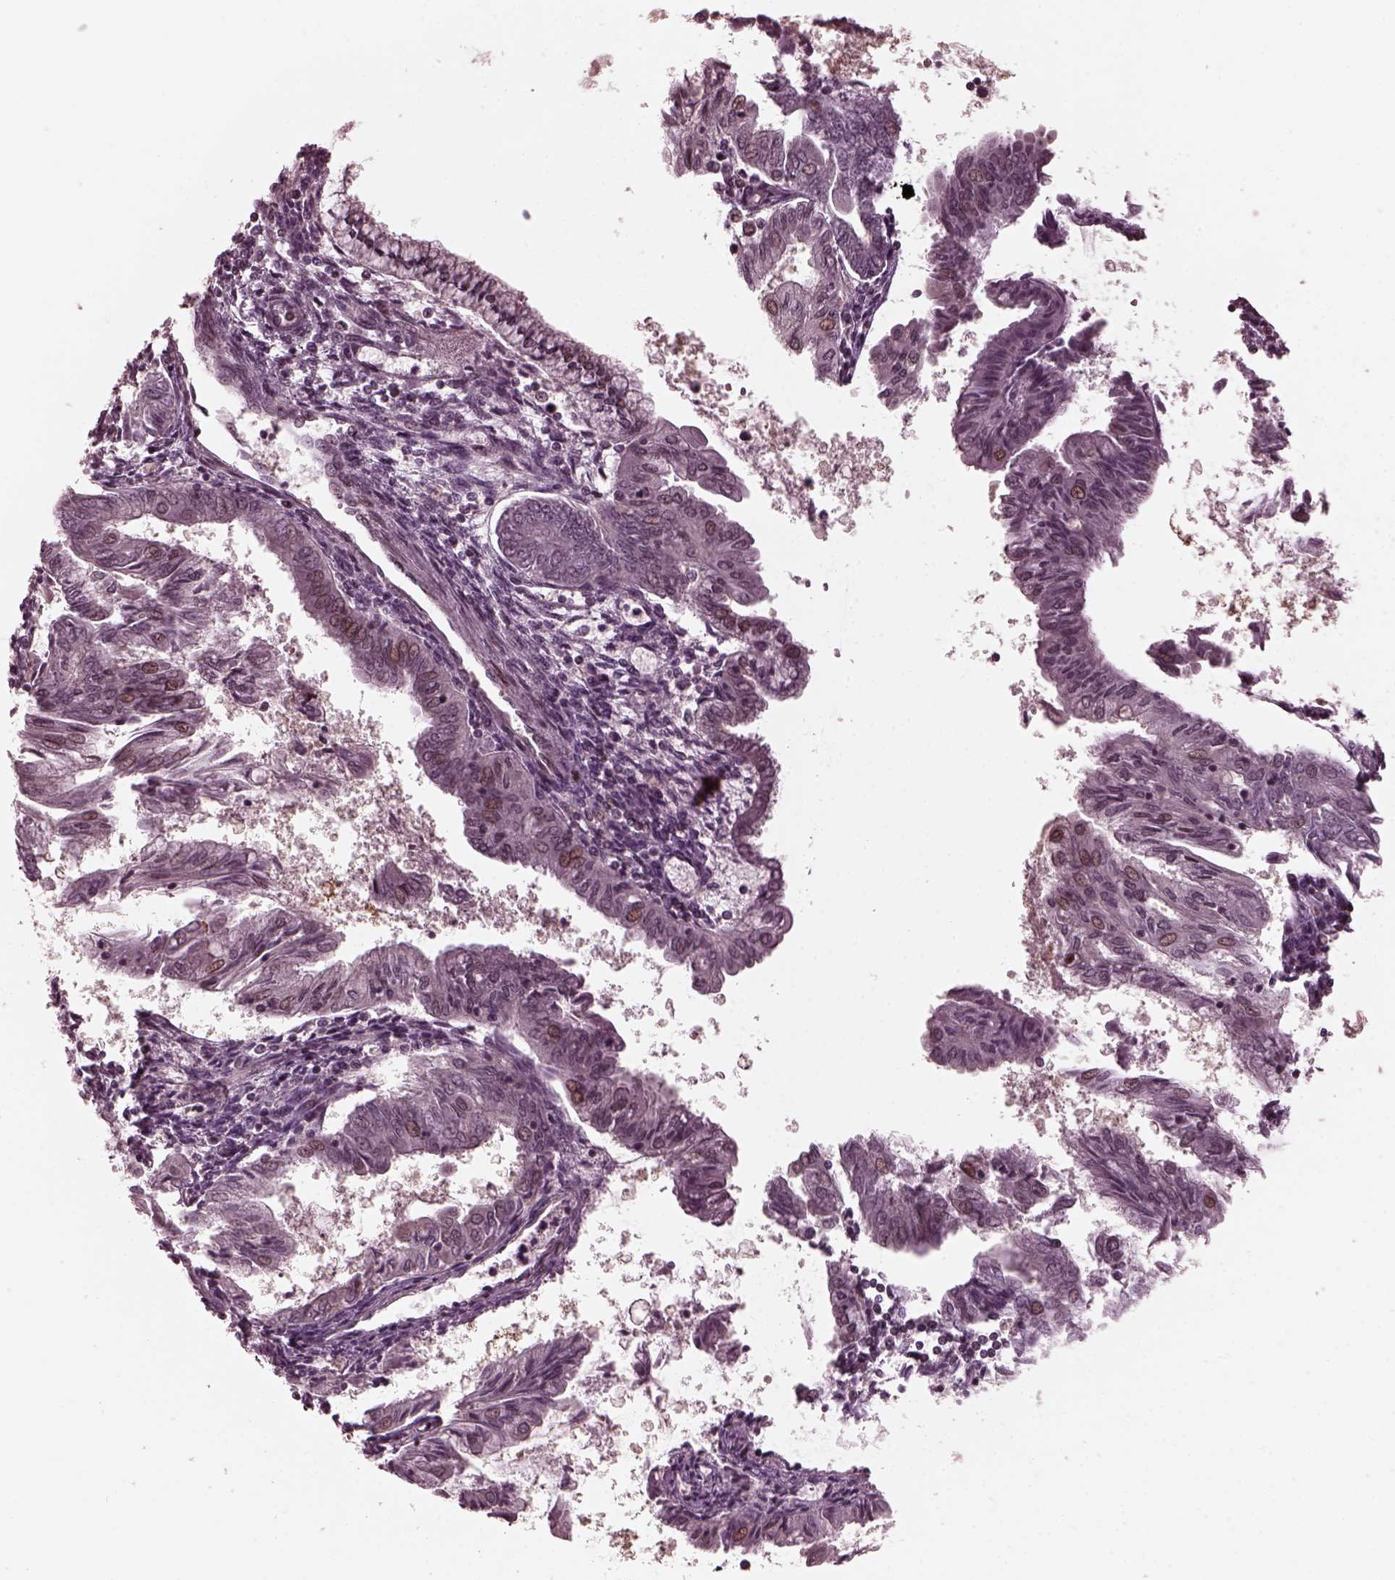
{"staining": {"intensity": "moderate", "quantity": "<25%", "location": "nuclear"}, "tissue": "endometrial cancer", "cell_type": "Tumor cells", "image_type": "cancer", "snomed": [{"axis": "morphology", "description": "Adenocarcinoma, NOS"}, {"axis": "topography", "description": "Endometrium"}], "caption": "Endometrial cancer was stained to show a protein in brown. There is low levels of moderate nuclear positivity in about <25% of tumor cells.", "gene": "TRIB3", "patient": {"sex": "female", "age": 68}}